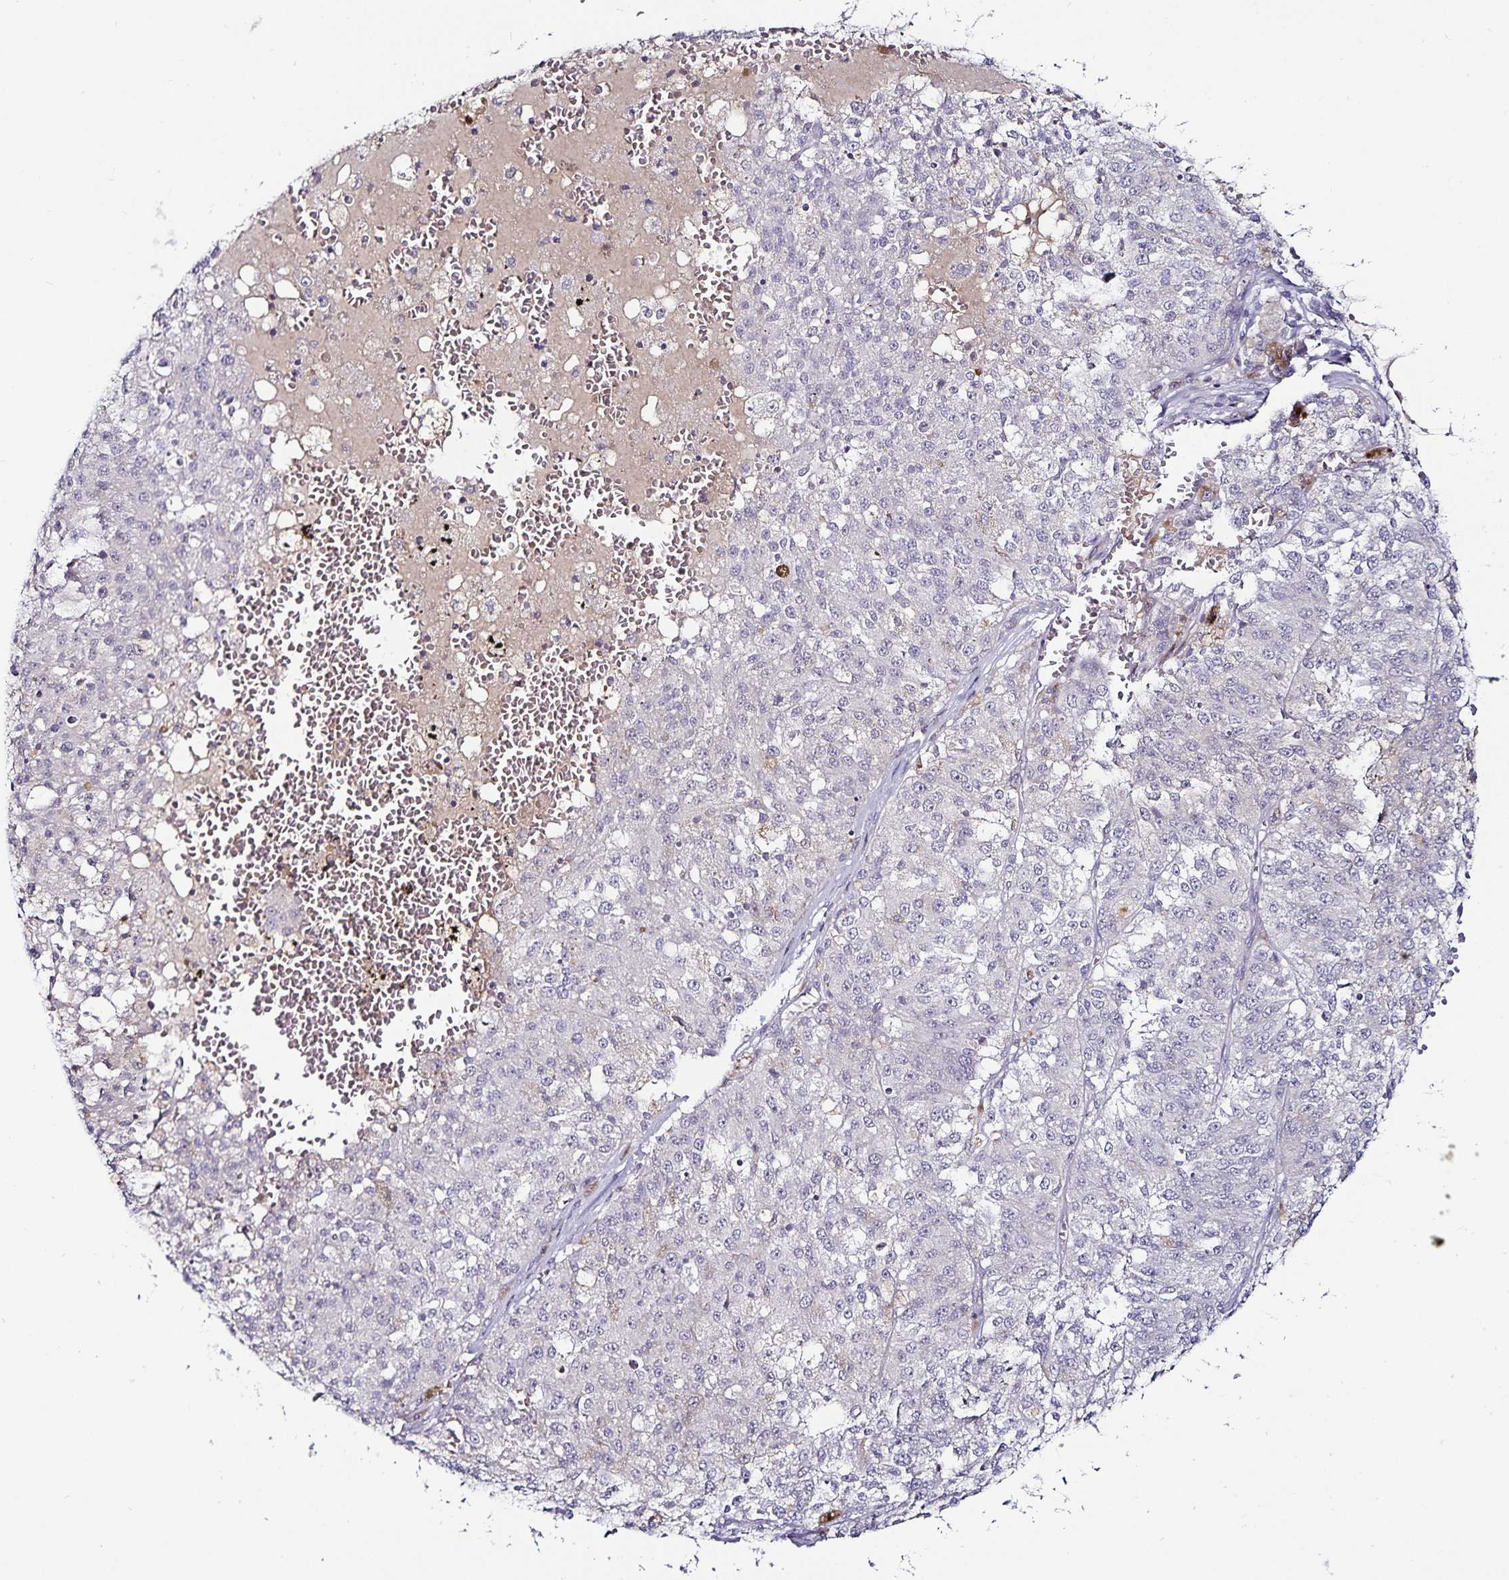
{"staining": {"intensity": "negative", "quantity": "none", "location": "none"}, "tissue": "melanoma", "cell_type": "Tumor cells", "image_type": "cancer", "snomed": [{"axis": "morphology", "description": "Malignant melanoma, Metastatic site"}, {"axis": "topography", "description": "Lymph node"}], "caption": "DAB (3,3'-diaminobenzidine) immunohistochemical staining of human malignant melanoma (metastatic site) demonstrates no significant staining in tumor cells. Nuclei are stained in blue.", "gene": "ACSL5", "patient": {"sex": "female", "age": 64}}